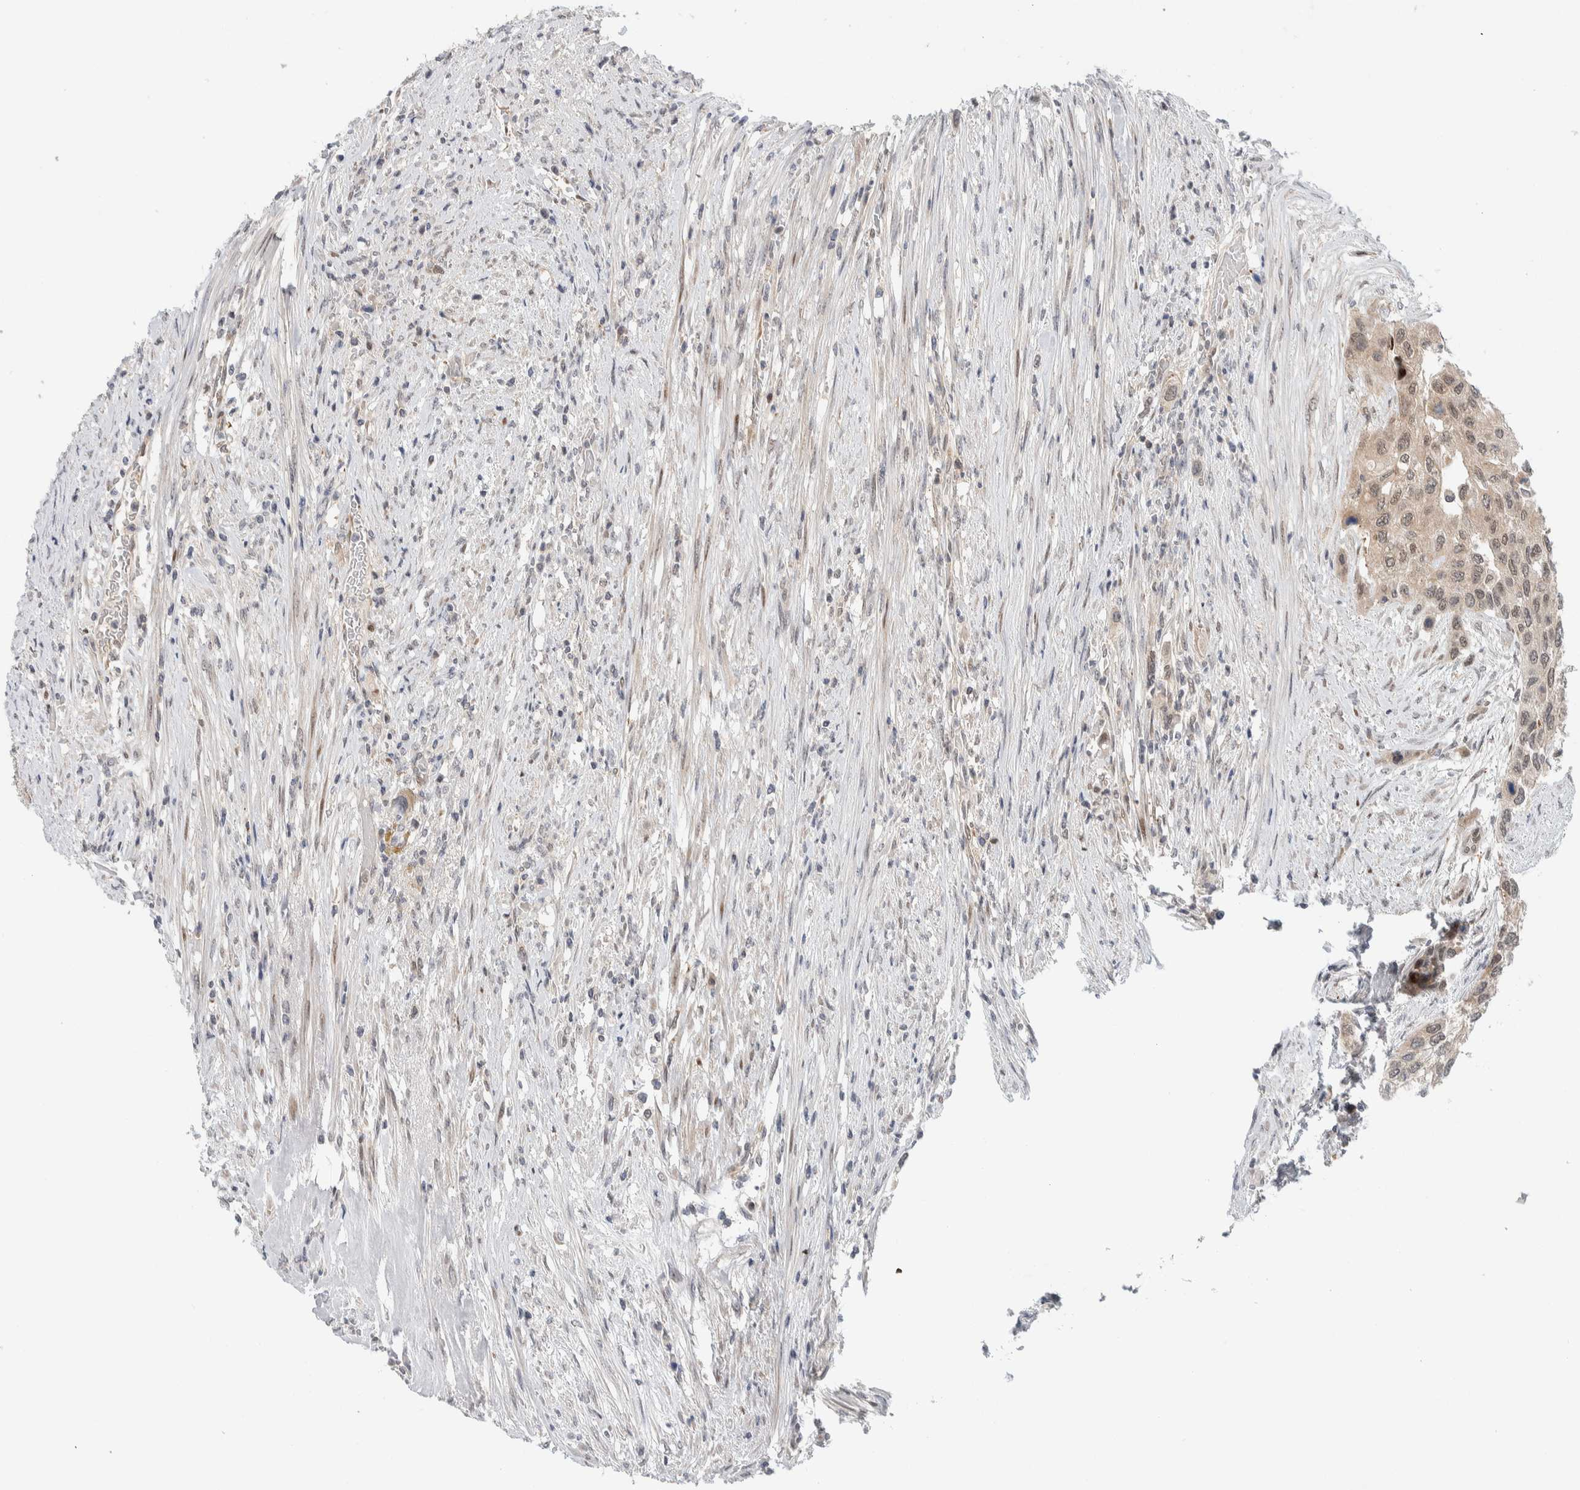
{"staining": {"intensity": "weak", "quantity": ">75%", "location": "cytoplasmic/membranous,nuclear"}, "tissue": "urothelial cancer", "cell_type": "Tumor cells", "image_type": "cancer", "snomed": [{"axis": "morphology", "description": "Urothelial carcinoma, High grade"}, {"axis": "topography", "description": "Urinary bladder"}], "caption": "This histopathology image exhibits IHC staining of human urothelial carcinoma (high-grade), with low weak cytoplasmic/membranous and nuclear staining in approximately >75% of tumor cells.", "gene": "NCR3LG1", "patient": {"sex": "female", "age": 56}}